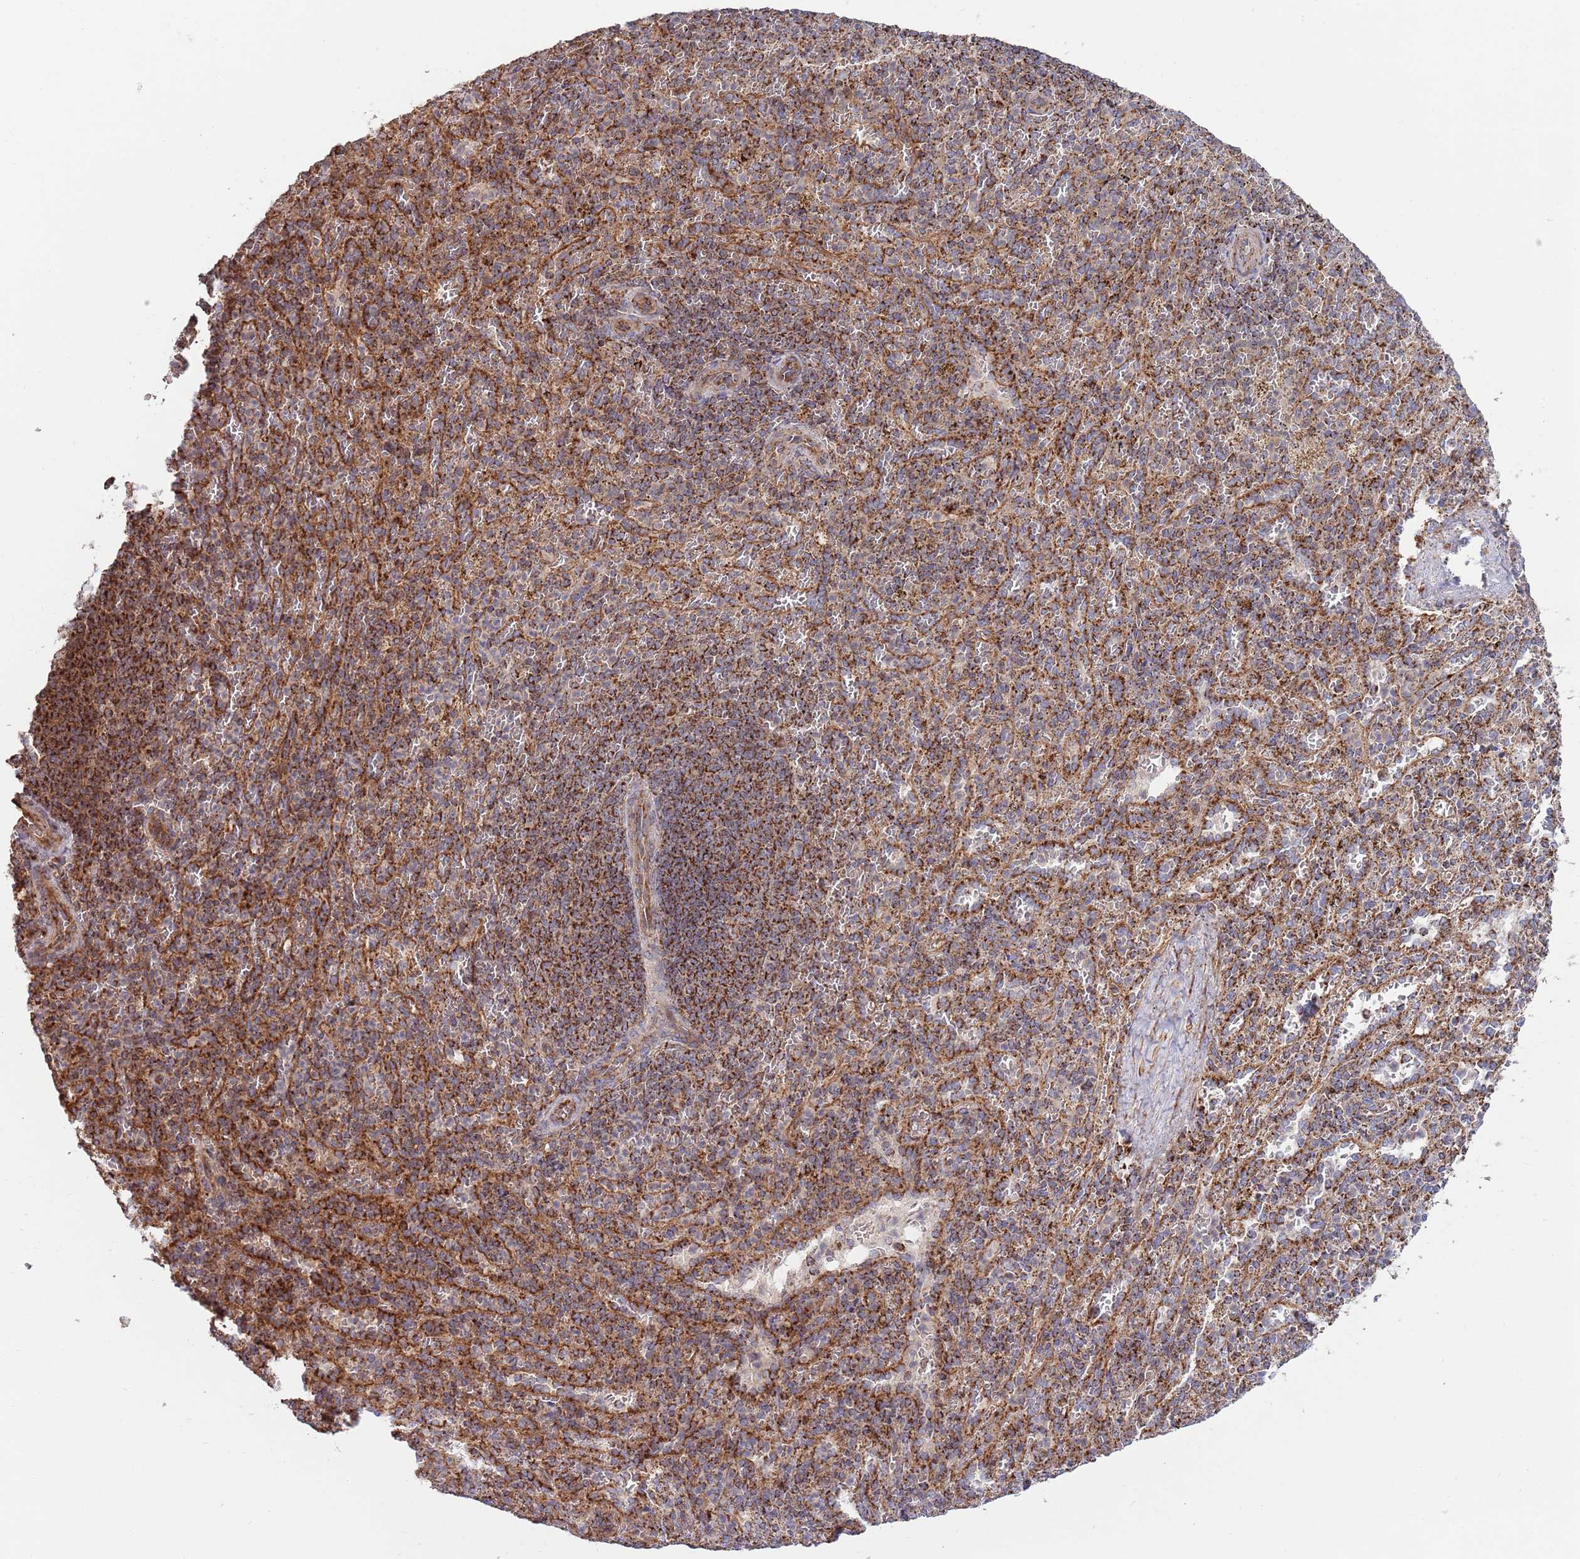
{"staining": {"intensity": "strong", "quantity": "<25%", "location": "cytoplasmic/membranous"}, "tissue": "spleen", "cell_type": "Cells in red pulp", "image_type": "normal", "snomed": [{"axis": "morphology", "description": "Normal tissue, NOS"}, {"axis": "topography", "description": "Spleen"}], "caption": "DAB immunohistochemical staining of unremarkable spleen reveals strong cytoplasmic/membranous protein expression in approximately <25% of cells in red pulp. The staining was performed using DAB to visualize the protein expression in brown, while the nuclei were stained in blue with hematoxylin (Magnification: 20x).", "gene": "ATP5PD", "patient": {"sex": "female", "age": 21}}